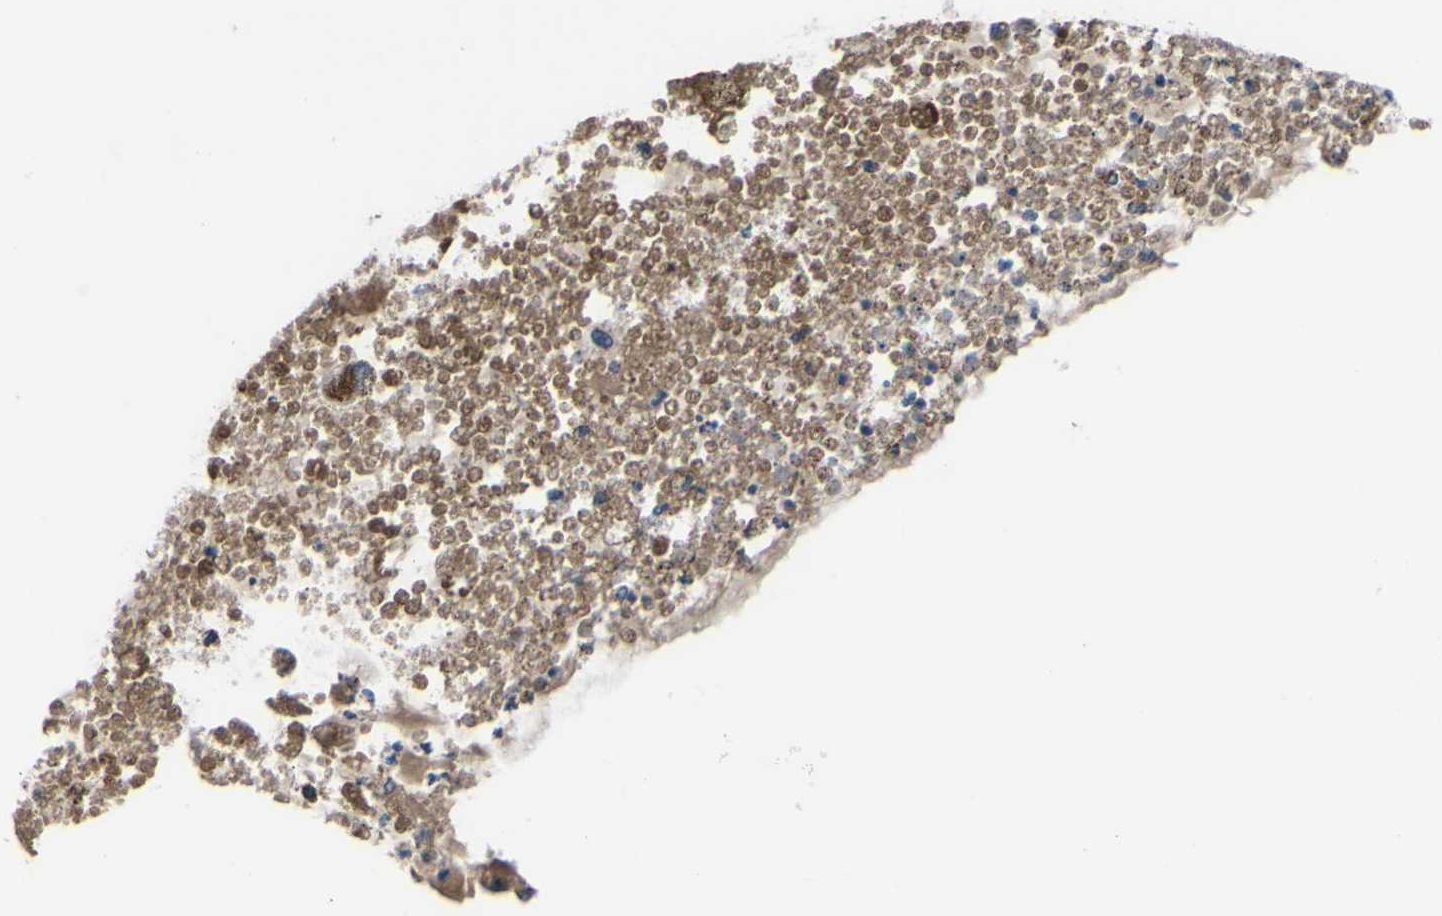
{"staining": {"intensity": "weak", "quantity": "<25%", "location": "cytoplasmic/membranous"}, "tissue": "ovarian cancer", "cell_type": "Tumor cells", "image_type": "cancer", "snomed": [{"axis": "morphology", "description": "Cystadenocarcinoma, mucinous, NOS"}, {"axis": "topography", "description": "Ovary"}], "caption": "This is an immunohistochemistry (IHC) micrograph of mucinous cystadenocarcinoma (ovarian). There is no positivity in tumor cells.", "gene": "GPLD1", "patient": {"sex": "female", "age": 80}}